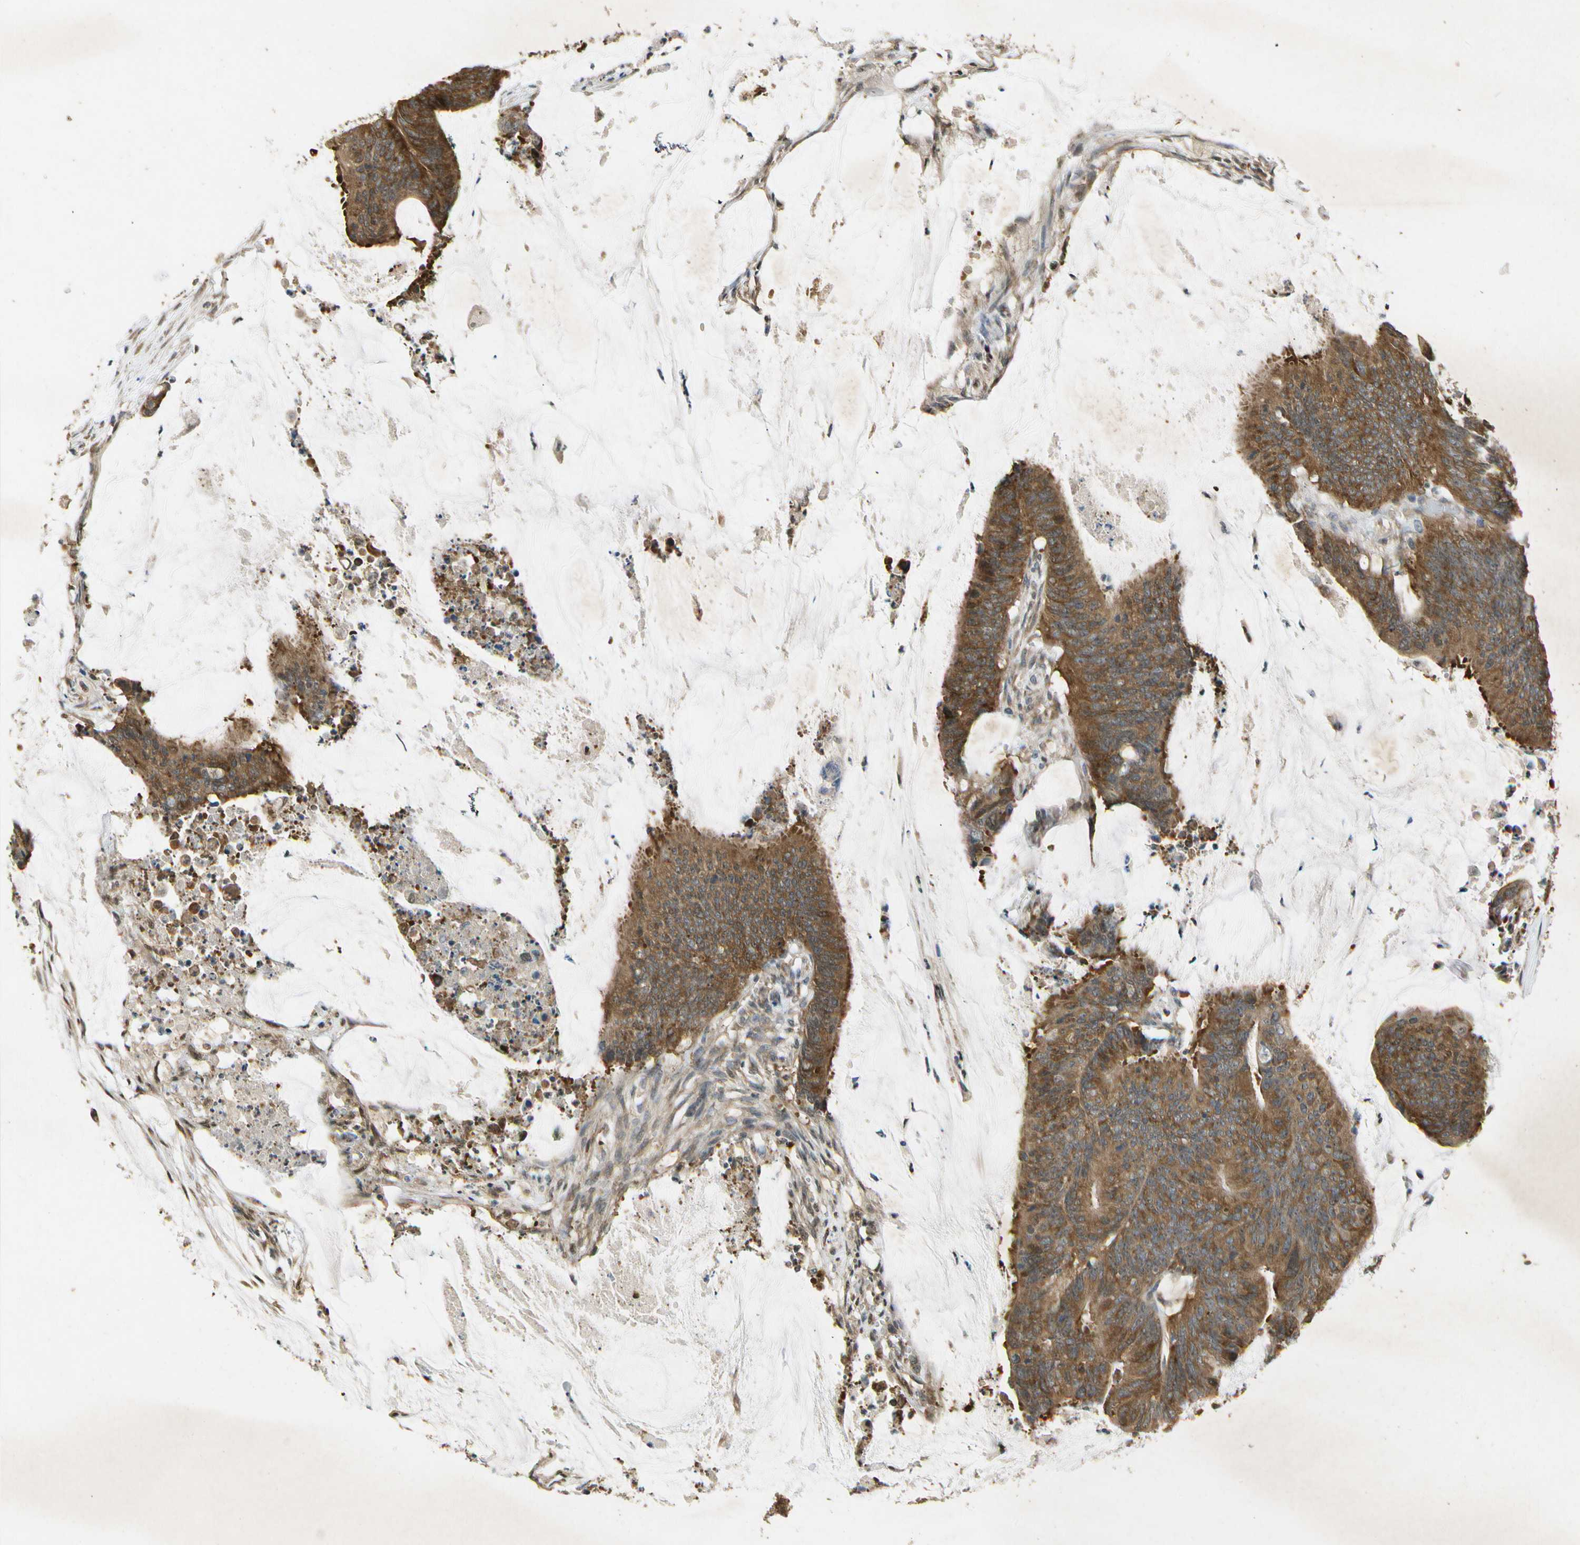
{"staining": {"intensity": "strong", "quantity": ">75%", "location": "cytoplasmic/membranous"}, "tissue": "colorectal cancer", "cell_type": "Tumor cells", "image_type": "cancer", "snomed": [{"axis": "morphology", "description": "Adenocarcinoma, NOS"}, {"axis": "topography", "description": "Rectum"}], "caption": "Immunohistochemistry (DAB) staining of colorectal cancer (adenocarcinoma) reveals strong cytoplasmic/membranous protein staining in about >75% of tumor cells. (brown staining indicates protein expression, while blue staining denotes nuclei).", "gene": "EIF1AX", "patient": {"sex": "female", "age": 66}}